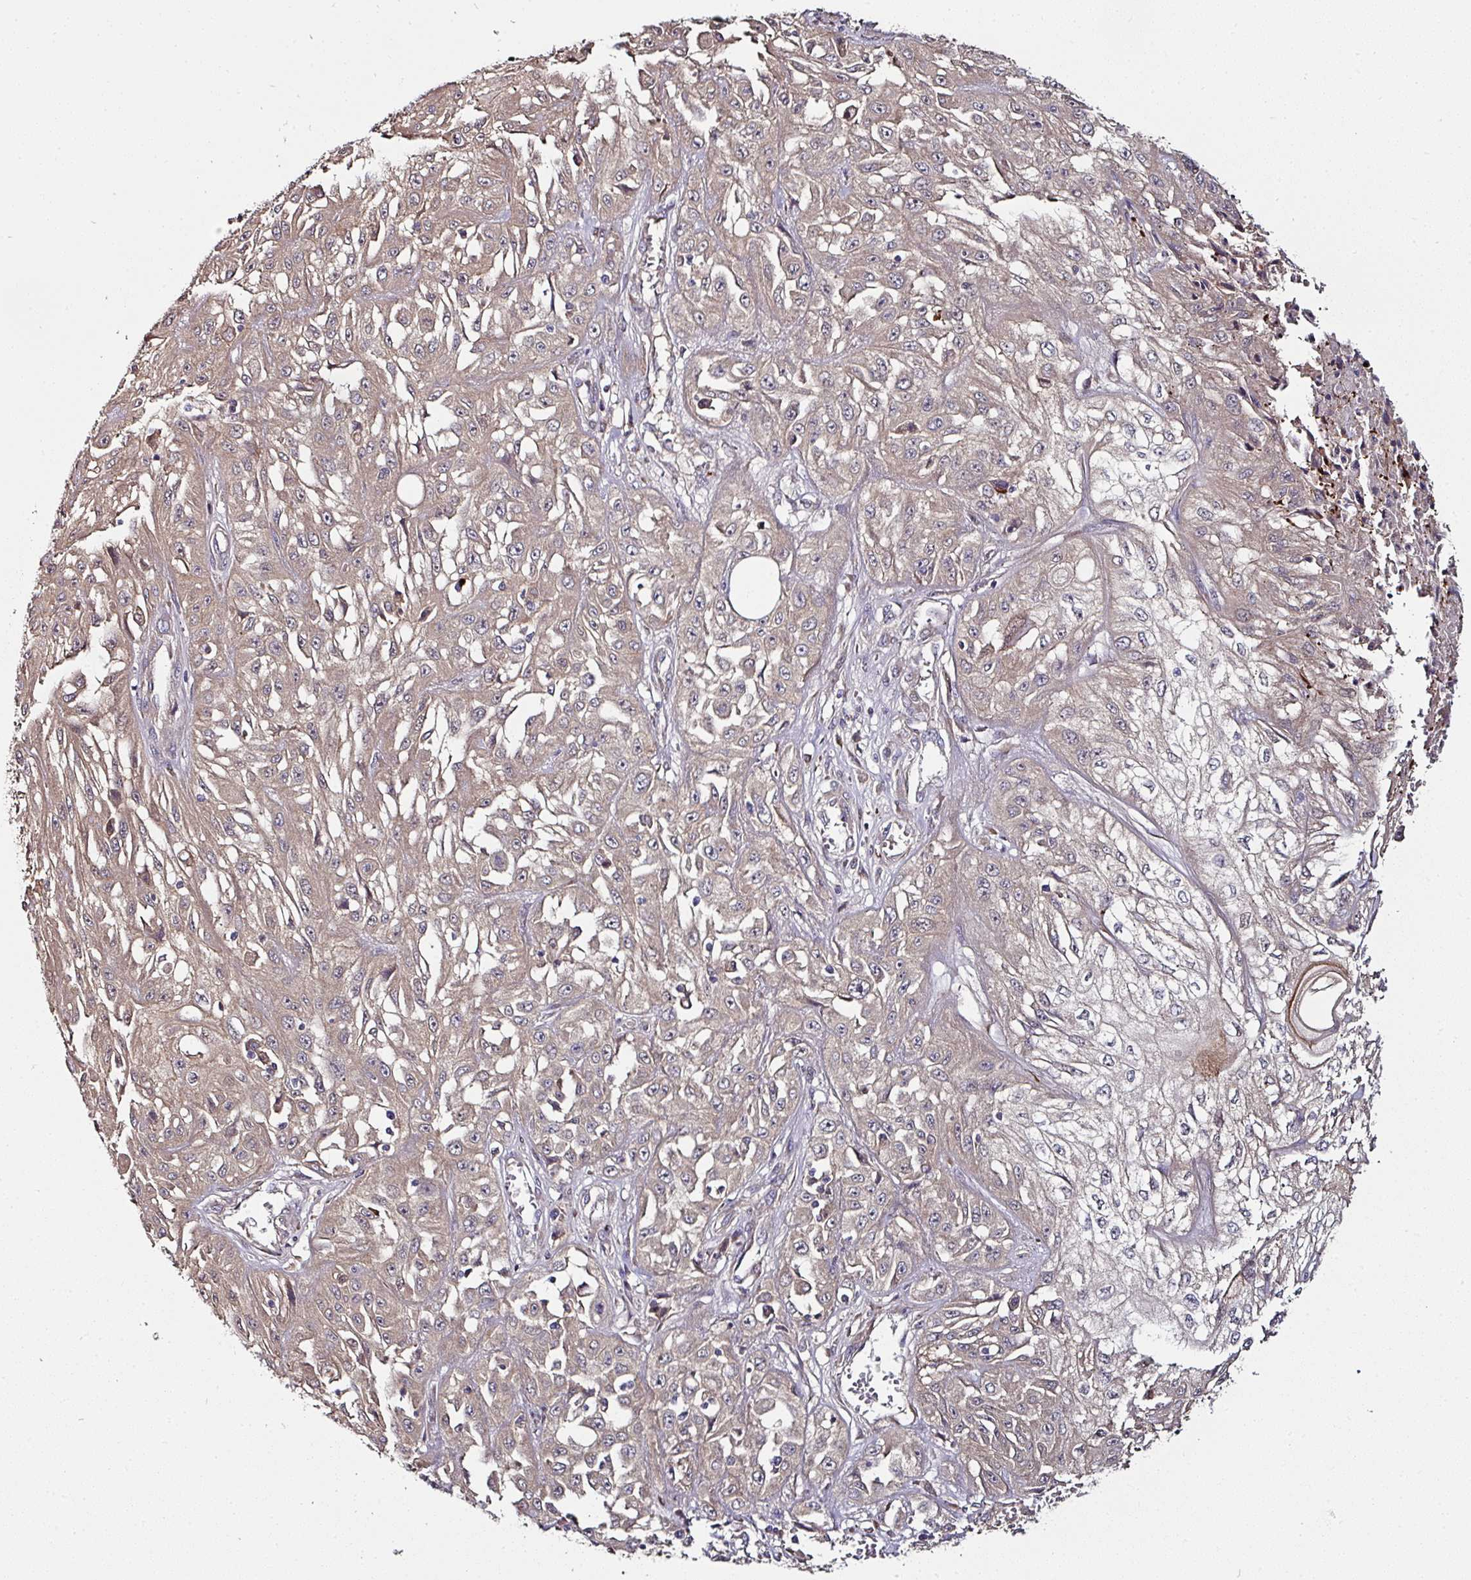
{"staining": {"intensity": "weak", "quantity": "25%-75%", "location": "cytoplasmic/membranous"}, "tissue": "skin cancer", "cell_type": "Tumor cells", "image_type": "cancer", "snomed": [{"axis": "morphology", "description": "Squamous cell carcinoma, NOS"}, {"axis": "morphology", "description": "Squamous cell carcinoma, metastatic, NOS"}, {"axis": "topography", "description": "Skin"}, {"axis": "topography", "description": "Lymph node"}], "caption": "DAB immunohistochemical staining of human skin cancer displays weak cytoplasmic/membranous protein positivity in about 25%-75% of tumor cells. The protein is shown in brown color, while the nuclei are stained blue.", "gene": "CTDSP2", "patient": {"sex": "male", "age": 75}}